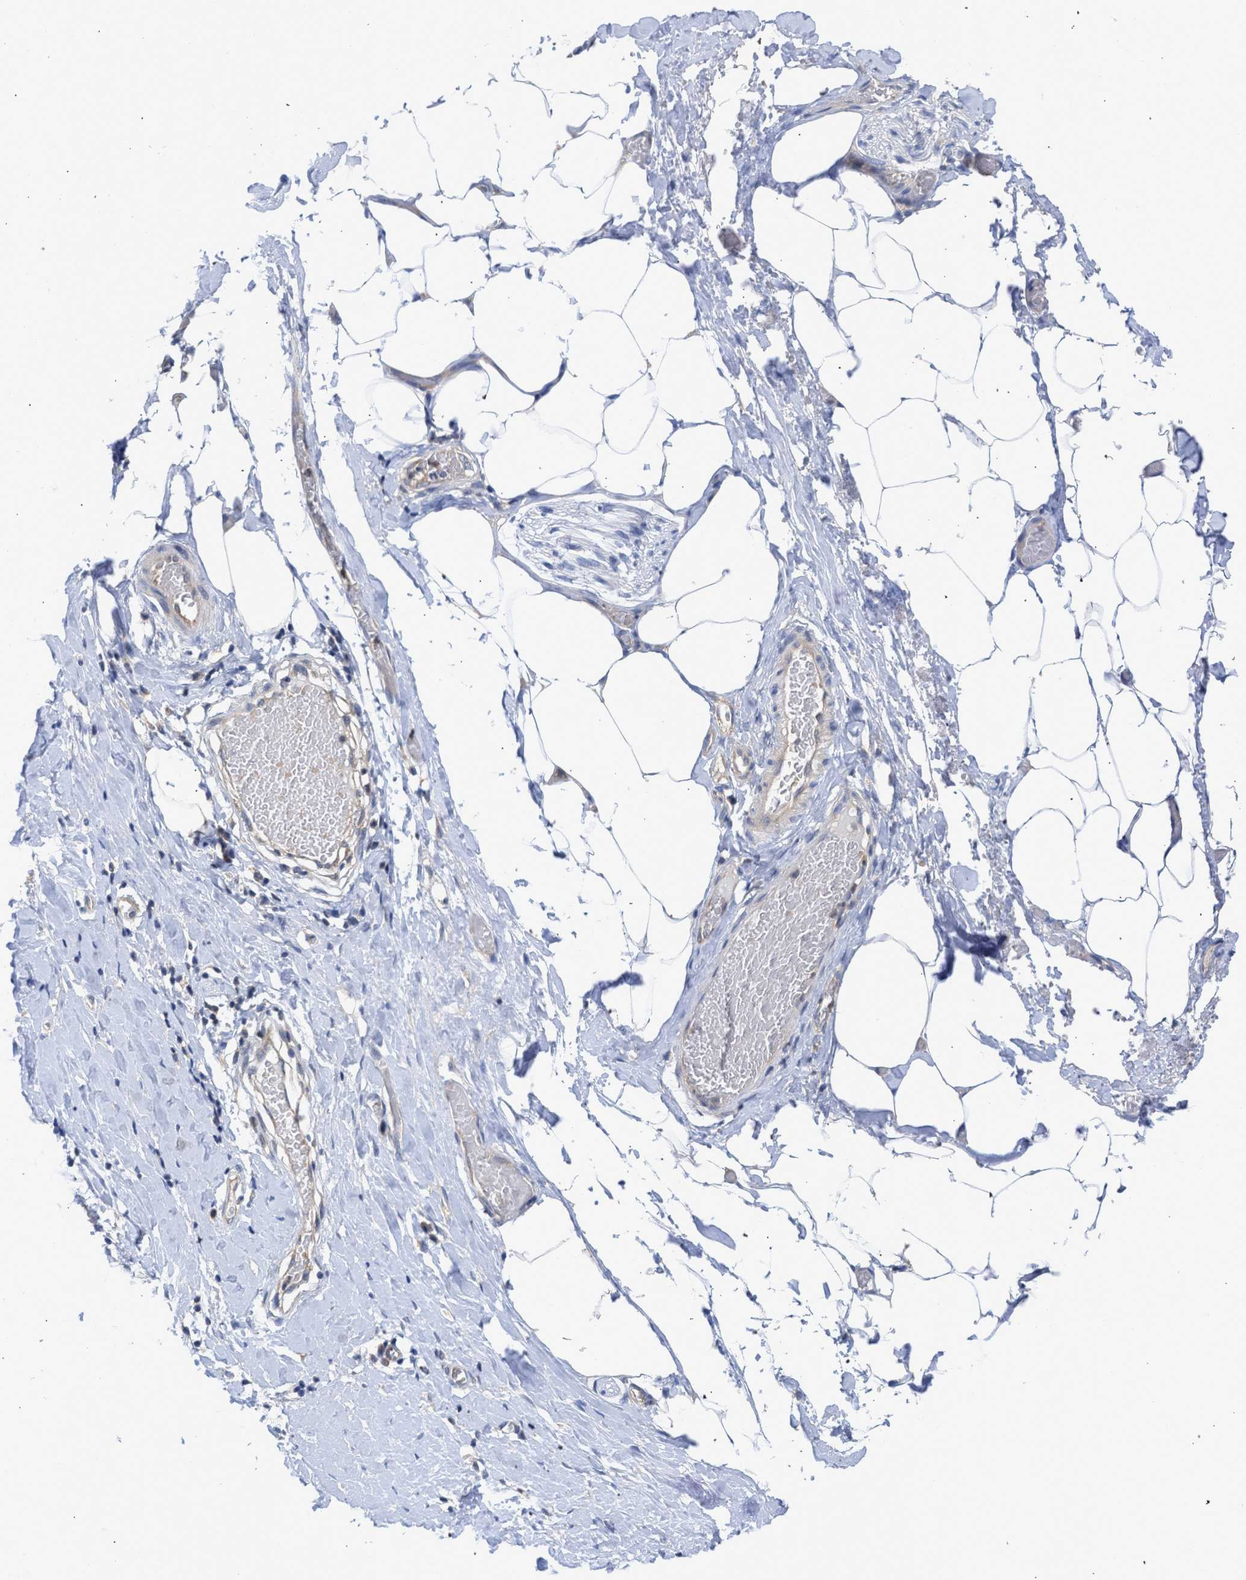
{"staining": {"intensity": "negative", "quantity": "none", "location": "none"}, "tissue": "adipose tissue", "cell_type": "Adipocytes", "image_type": "normal", "snomed": [{"axis": "morphology", "description": "Normal tissue, NOS"}, {"axis": "morphology", "description": "Adenocarcinoma, NOS"}, {"axis": "topography", "description": "Colon"}, {"axis": "topography", "description": "Peripheral nerve tissue"}], "caption": "A micrograph of human adipose tissue is negative for staining in adipocytes. (Stains: DAB immunohistochemistry (IHC) with hematoxylin counter stain, Microscopy: brightfield microscopy at high magnification).", "gene": "MAP2K3", "patient": {"sex": "male", "age": 14}}